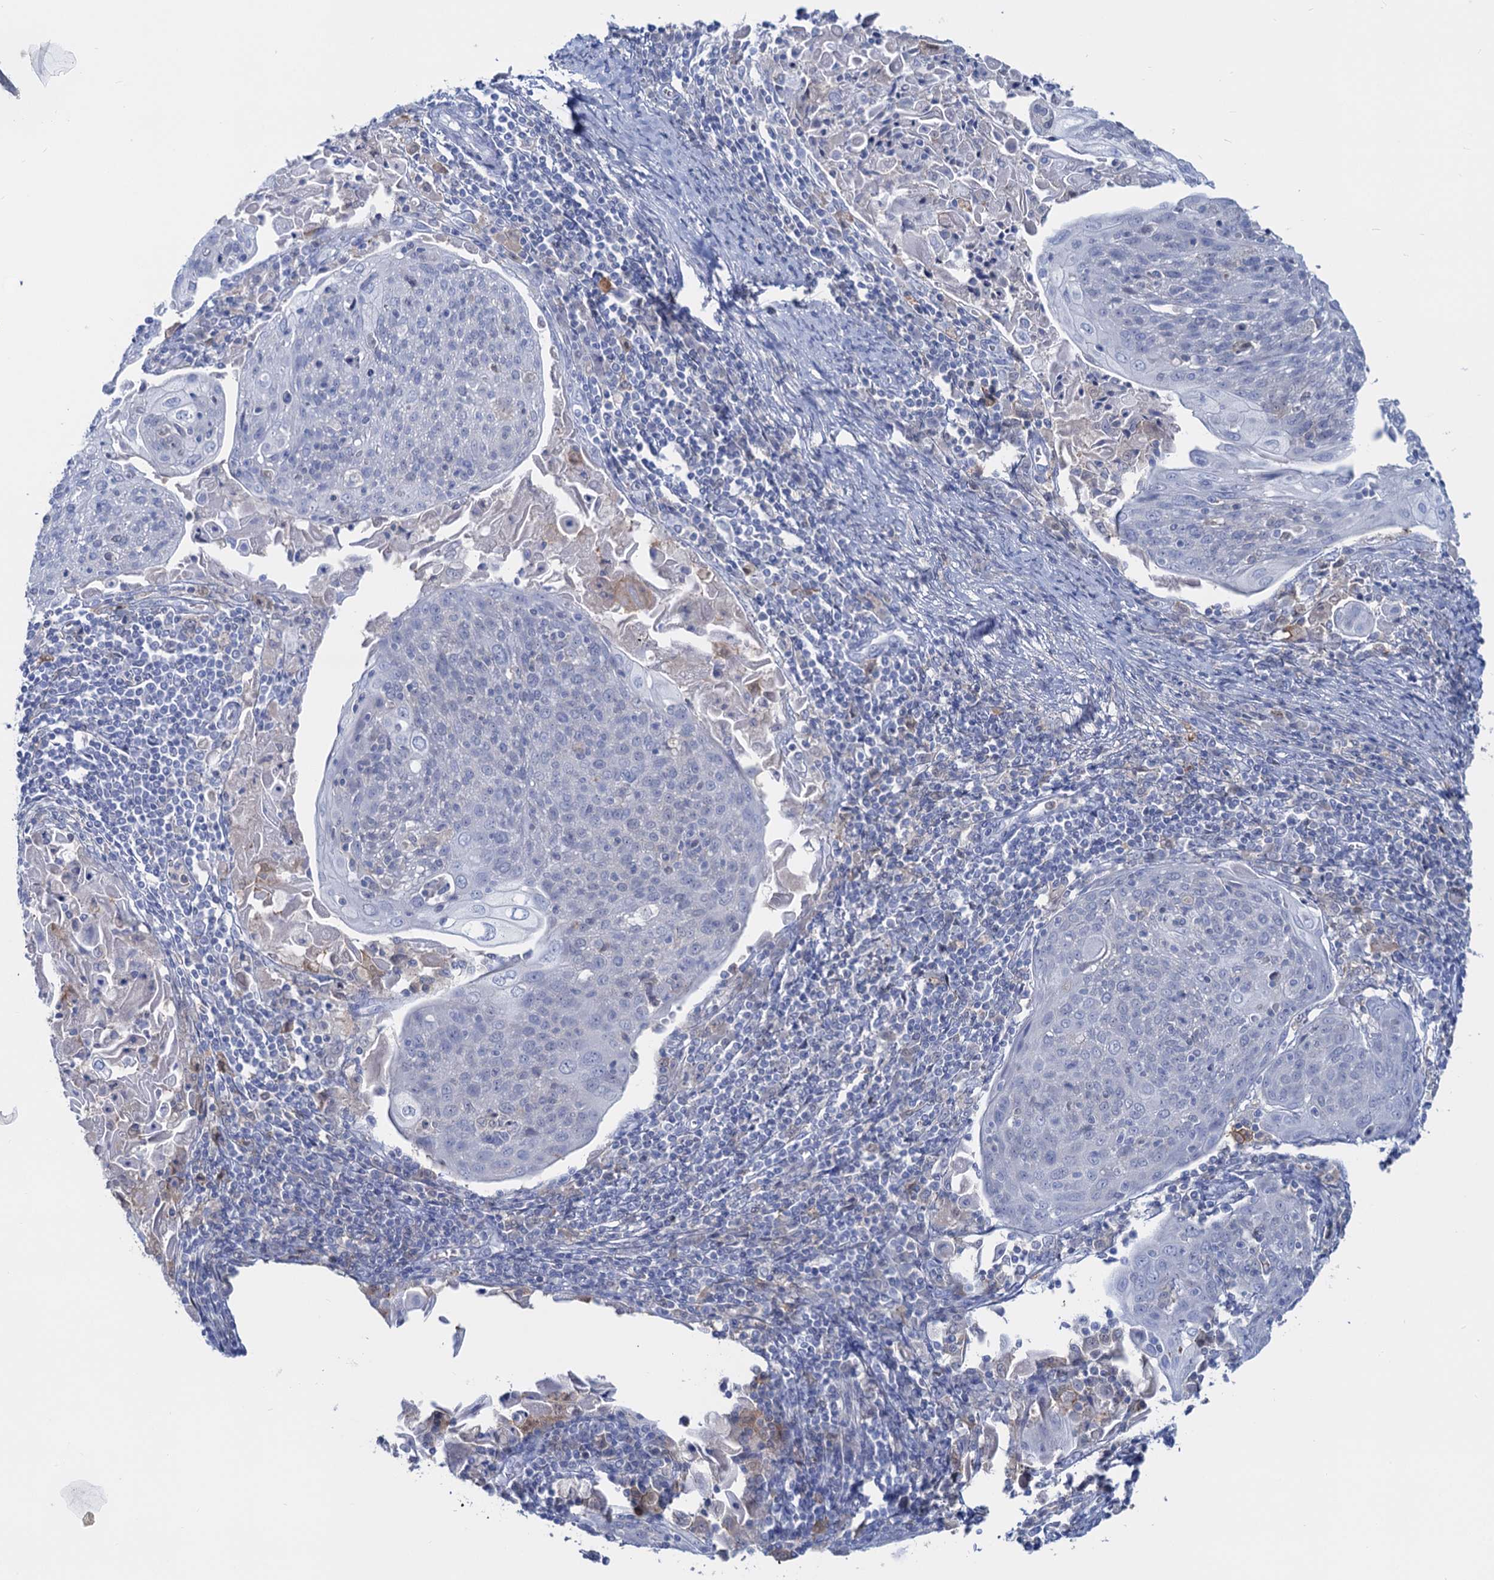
{"staining": {"intensity": "negative", "quantity": "none", "location": "none"}, "tissue": "cervical cancer", "cell_type": "Tumor cells", "image_type": "cancer", "snomed": [{"axis": "morphology", "description": "Squamous cell carcinoma, NOS"}, {"axis": "topography", "description": "Cervix"}], "caption": "A micrograph of squamous cell carcinoma (cervical) stained for a protein reveals no brown staining in tumor cells. (IHC, brightfield microscopy, high magnification).", "gene": "FAH", "patient": {"sex": "female", "age": 67}}